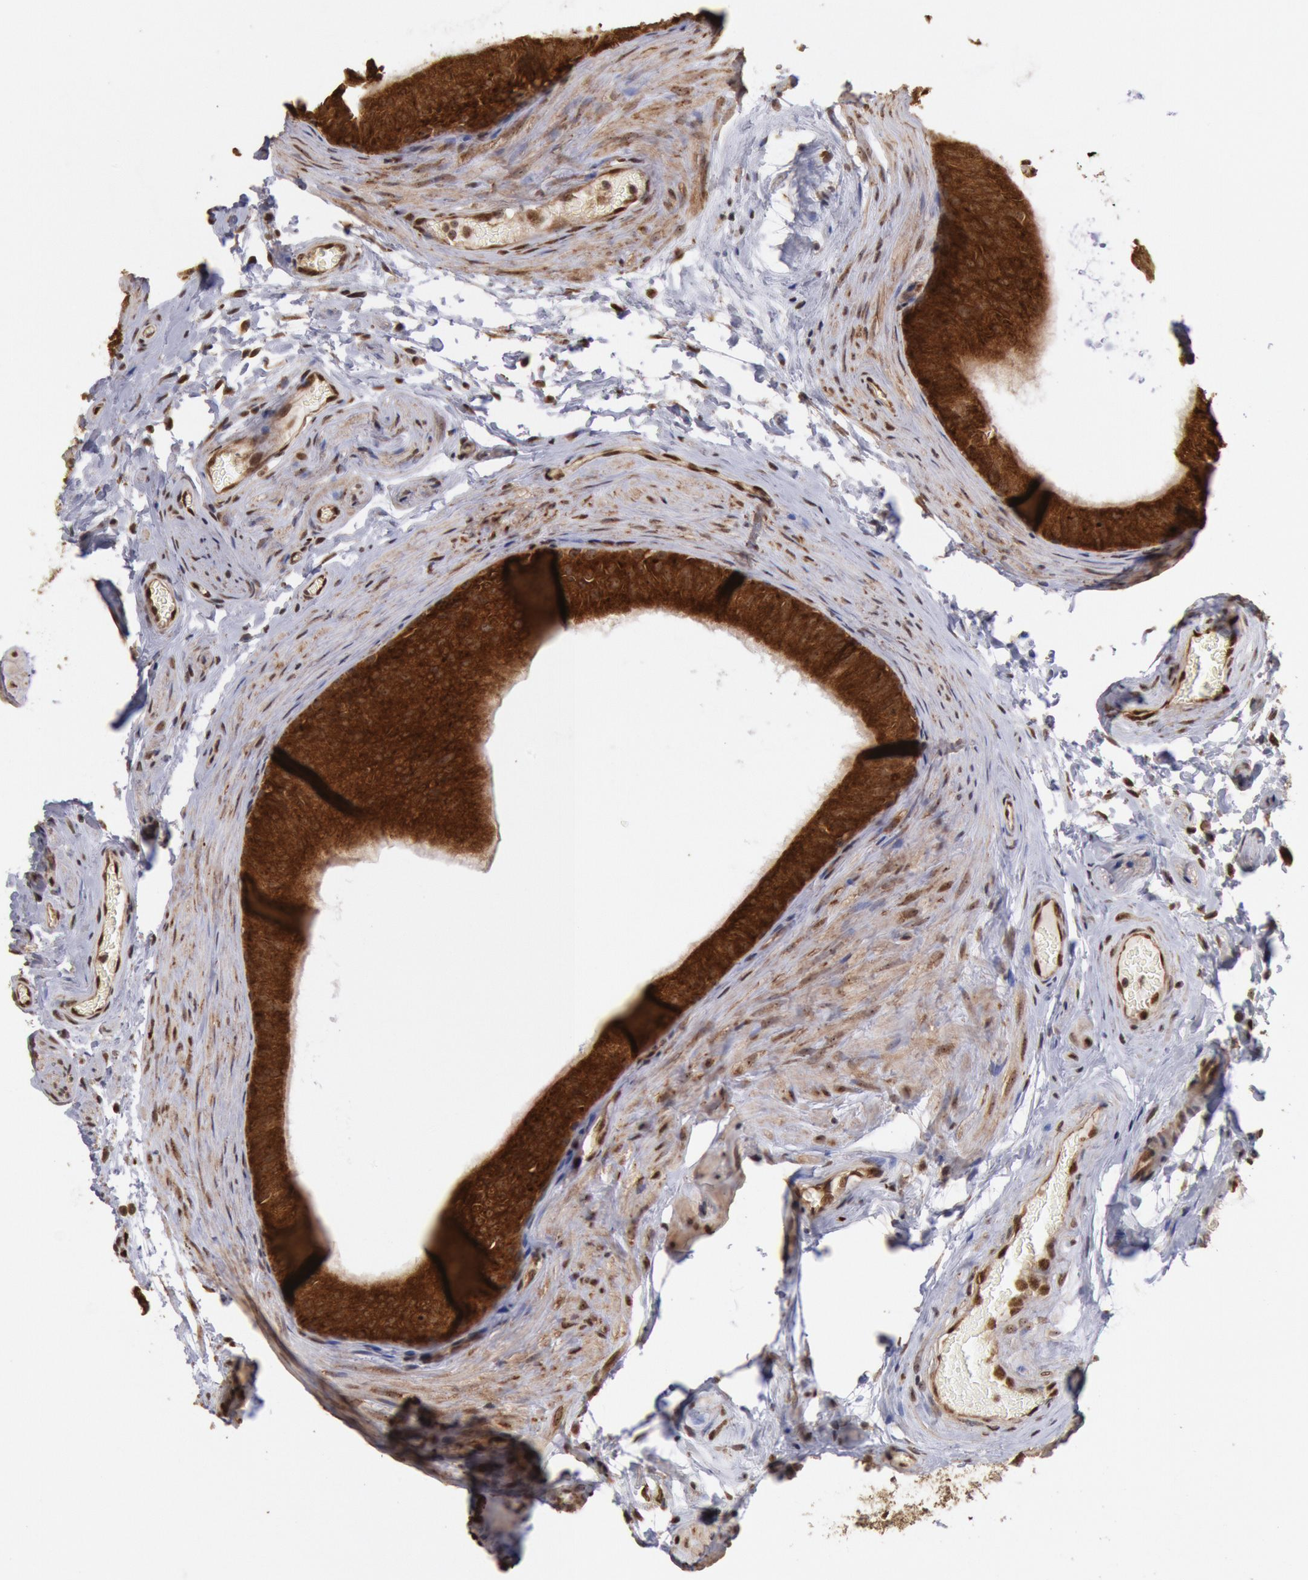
{"staining": {"intensity": "strong", "quantity": ">75%", "location": "cytoplasmic/membranous"}, "tissue": "epididymis", "cell_type": "Glandular cells", "image_type": "normal", "snomed": [{"axis": "morphology", "description": "Normal tissue, NOS"}, {"axis": "topography", "description": "Testis"}, {"axis": "topography", "description": "Epididymis"}], "caption": "Immunohistochemistry photomicrograph of normal epididymis stained for a protein (brown), which reveals high levels of strong cytoplasmic/membranous positivity in about >75% of glandular cells.", "gene": "STX17", "patient": {"sex": "male", "age": 36}}